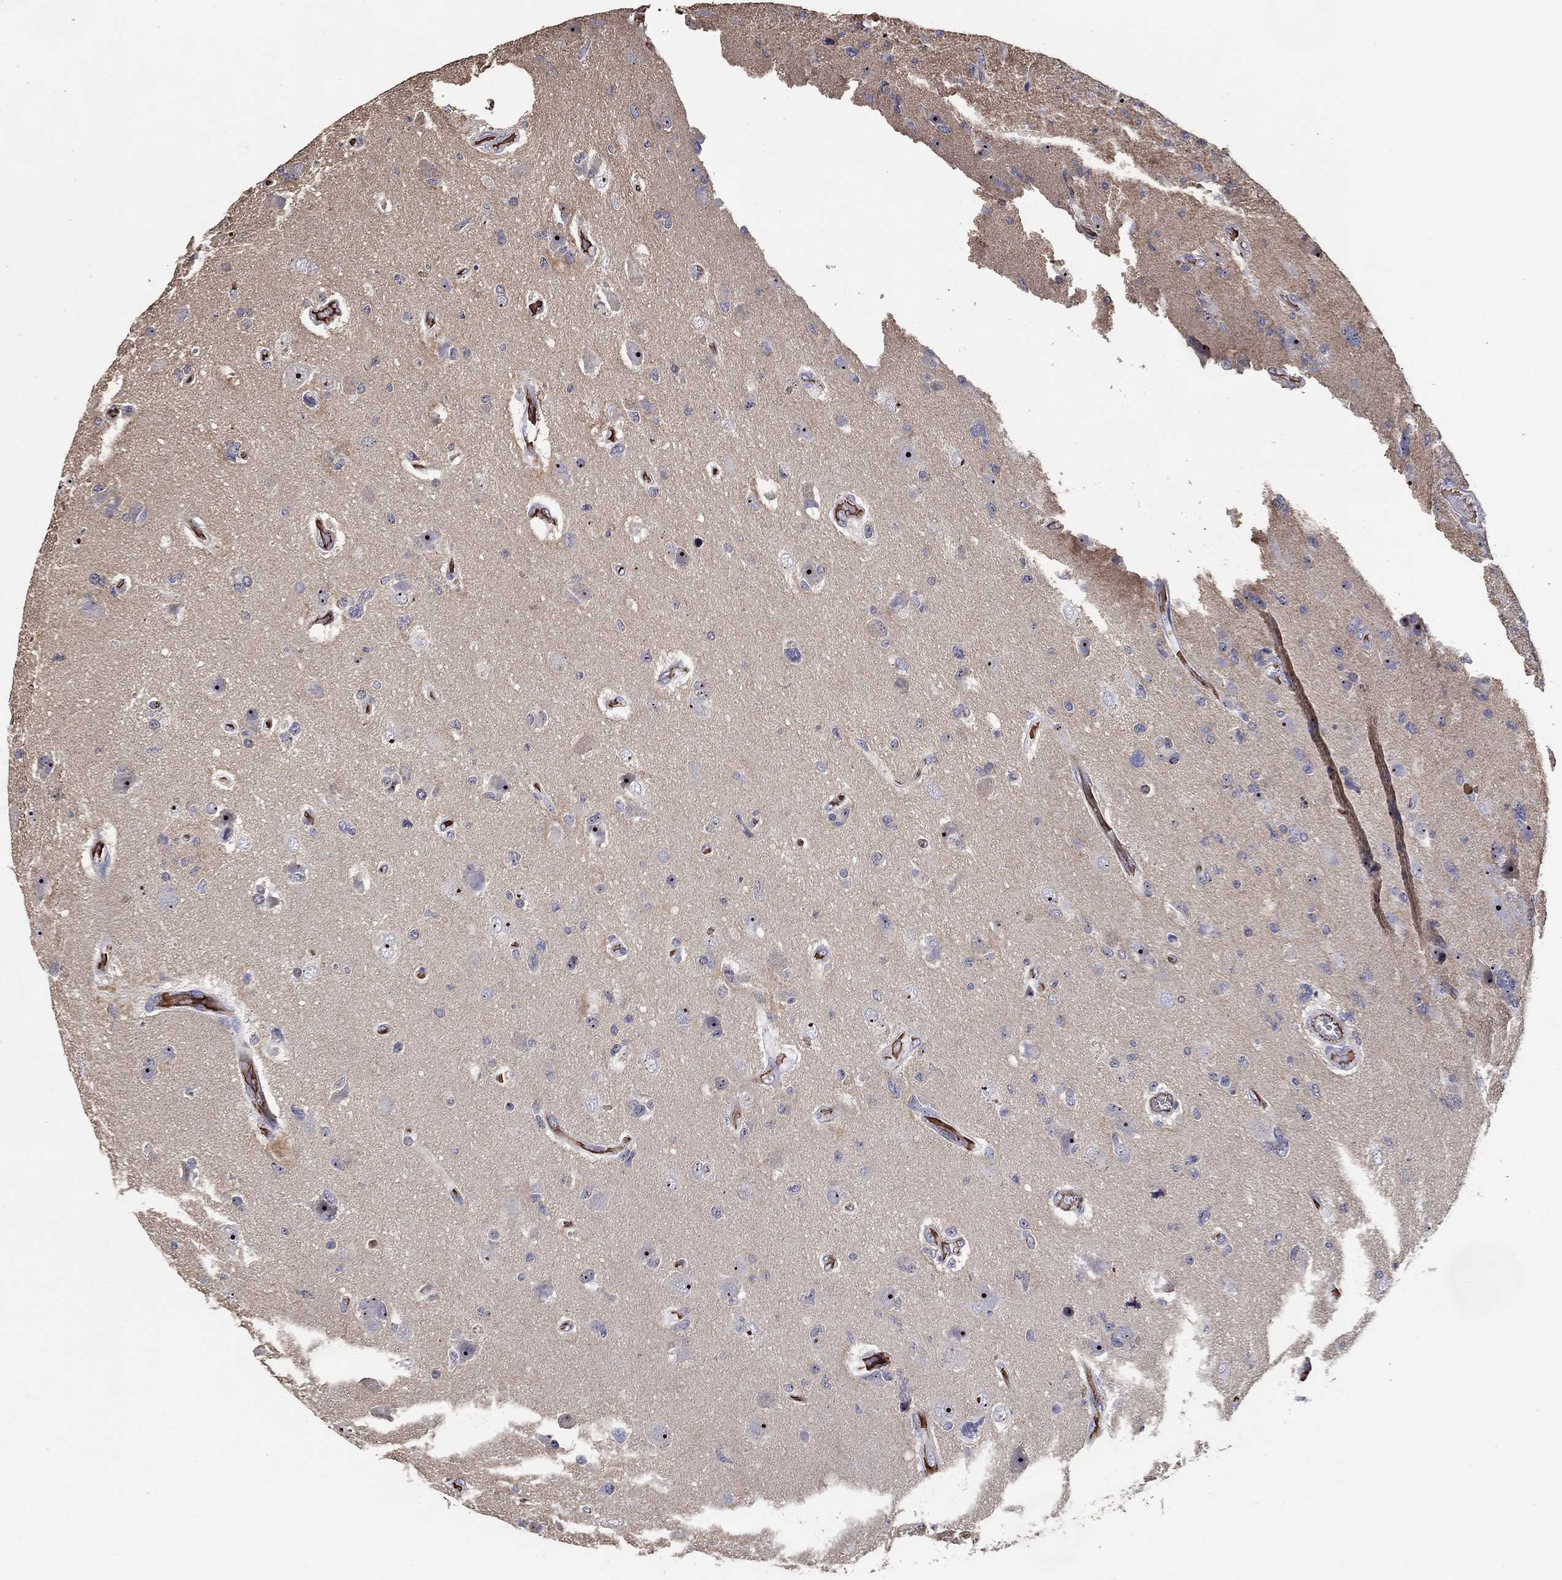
{"staining": {"intensity": "negative", "quantity": "none", "location": "none"}, "tissue": "glioma", "cell_type": "Tumor cells", "image_type": "cancer", "snomed": [{"axis": "morphology", "description": "Glioma, malignant, High grade"}, {"axis": "topography", "description": "Cerebral cortex"}], "caption": "There is no significant positivity in tumor cells of glioma.", "gene": "EFNA1", "patient": {"sex": "male", "age": 70}}